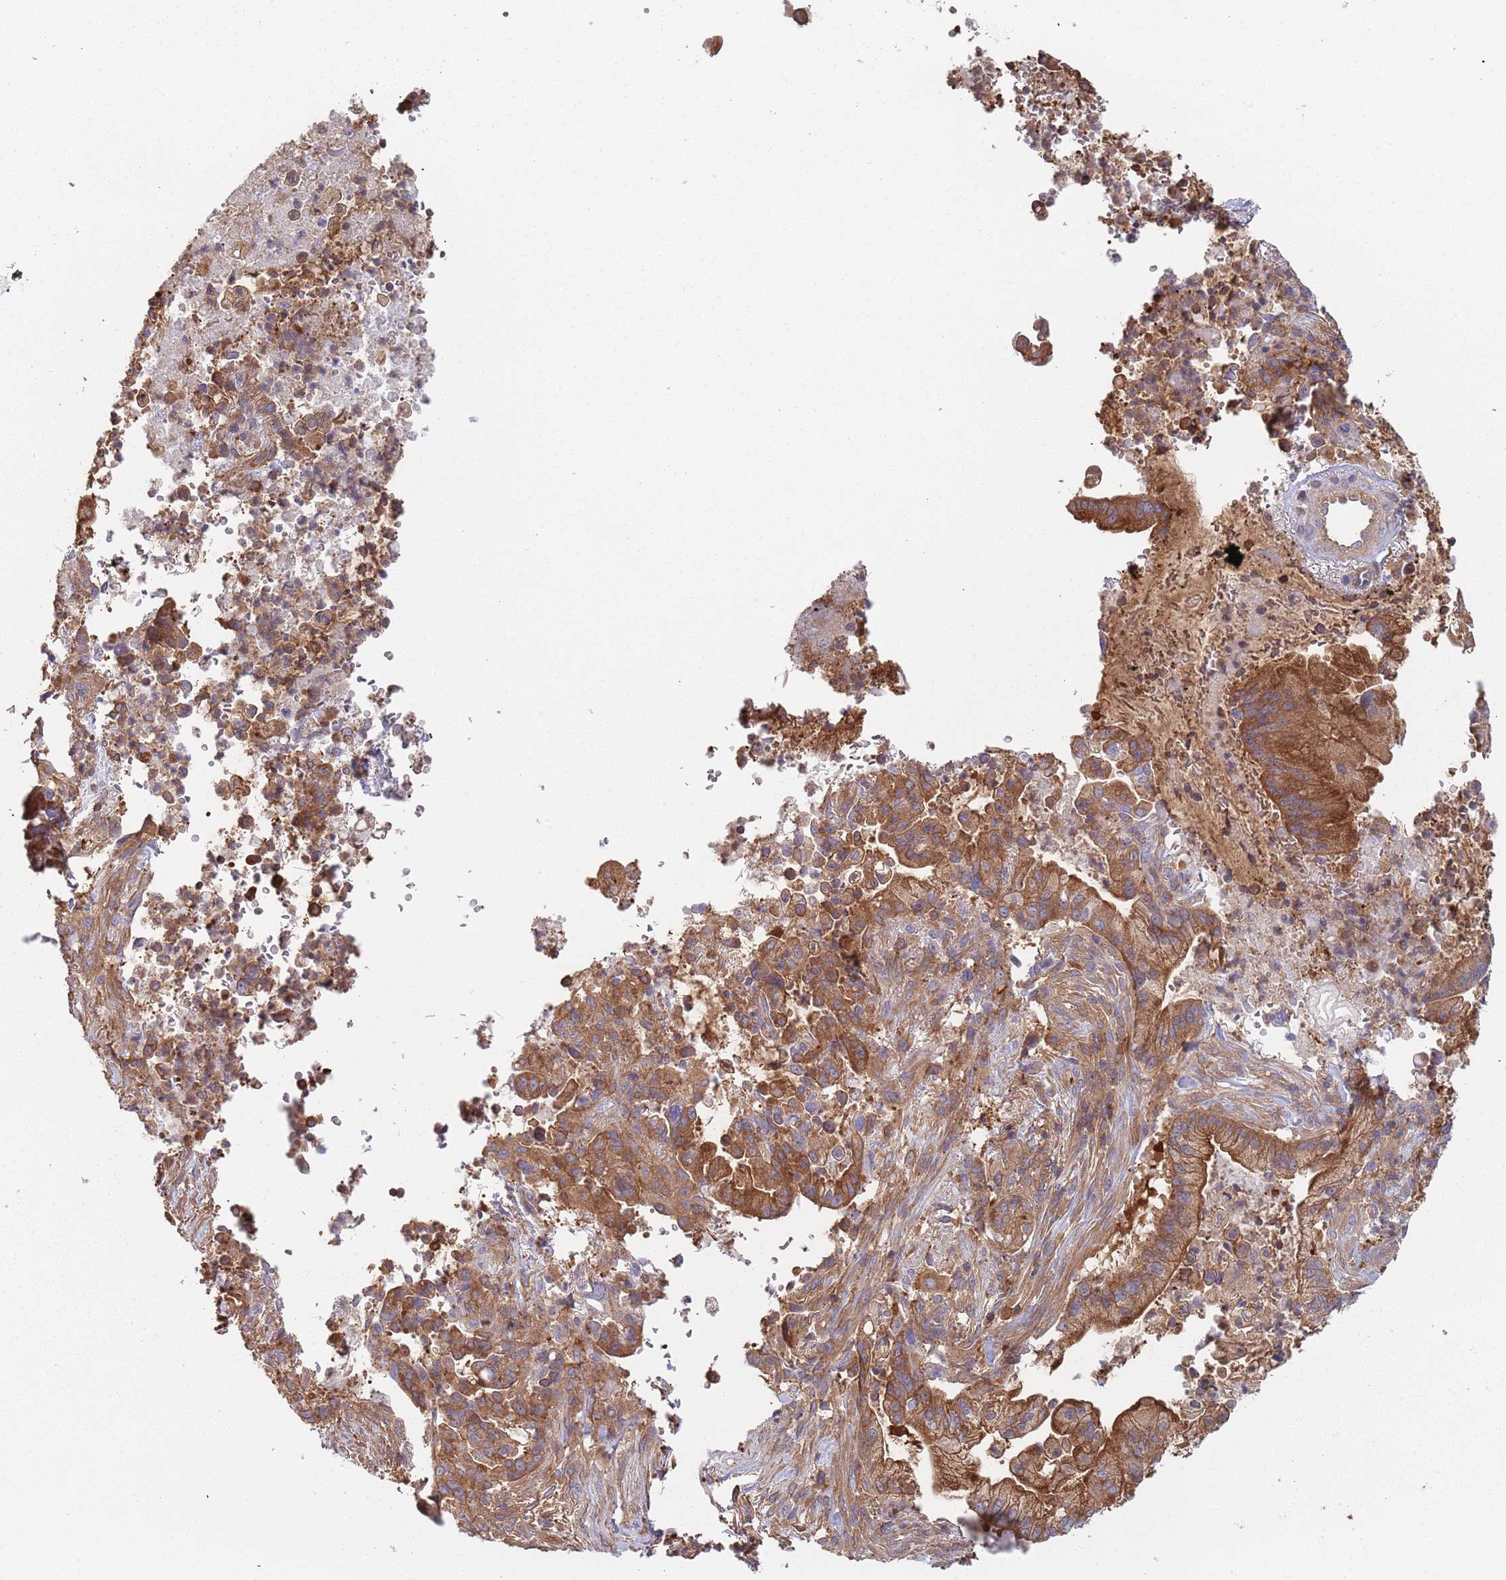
{"staining": {"intensity": "moderate", "quantity": ">75%", "location": "cytoplasmic/membranous"}, "tissue": "pancreatic cancer", "cell_type": "Tumor cells", "image_type": "cancer", "snomed": [{"axis": "morphology", "description": "Adenocarcinoma, NOS"}, {"axis": "topography", "description": "Pancreas"}], "caption": "Immunohistochemical staining of human adenocarcinoma (pancreatic) shows moderate cytoplasmic/membranous protein positivity in approximately >75% of tumor cells.", "gene": "GDI2", "patient": {"sex": "male", "age": 44}}